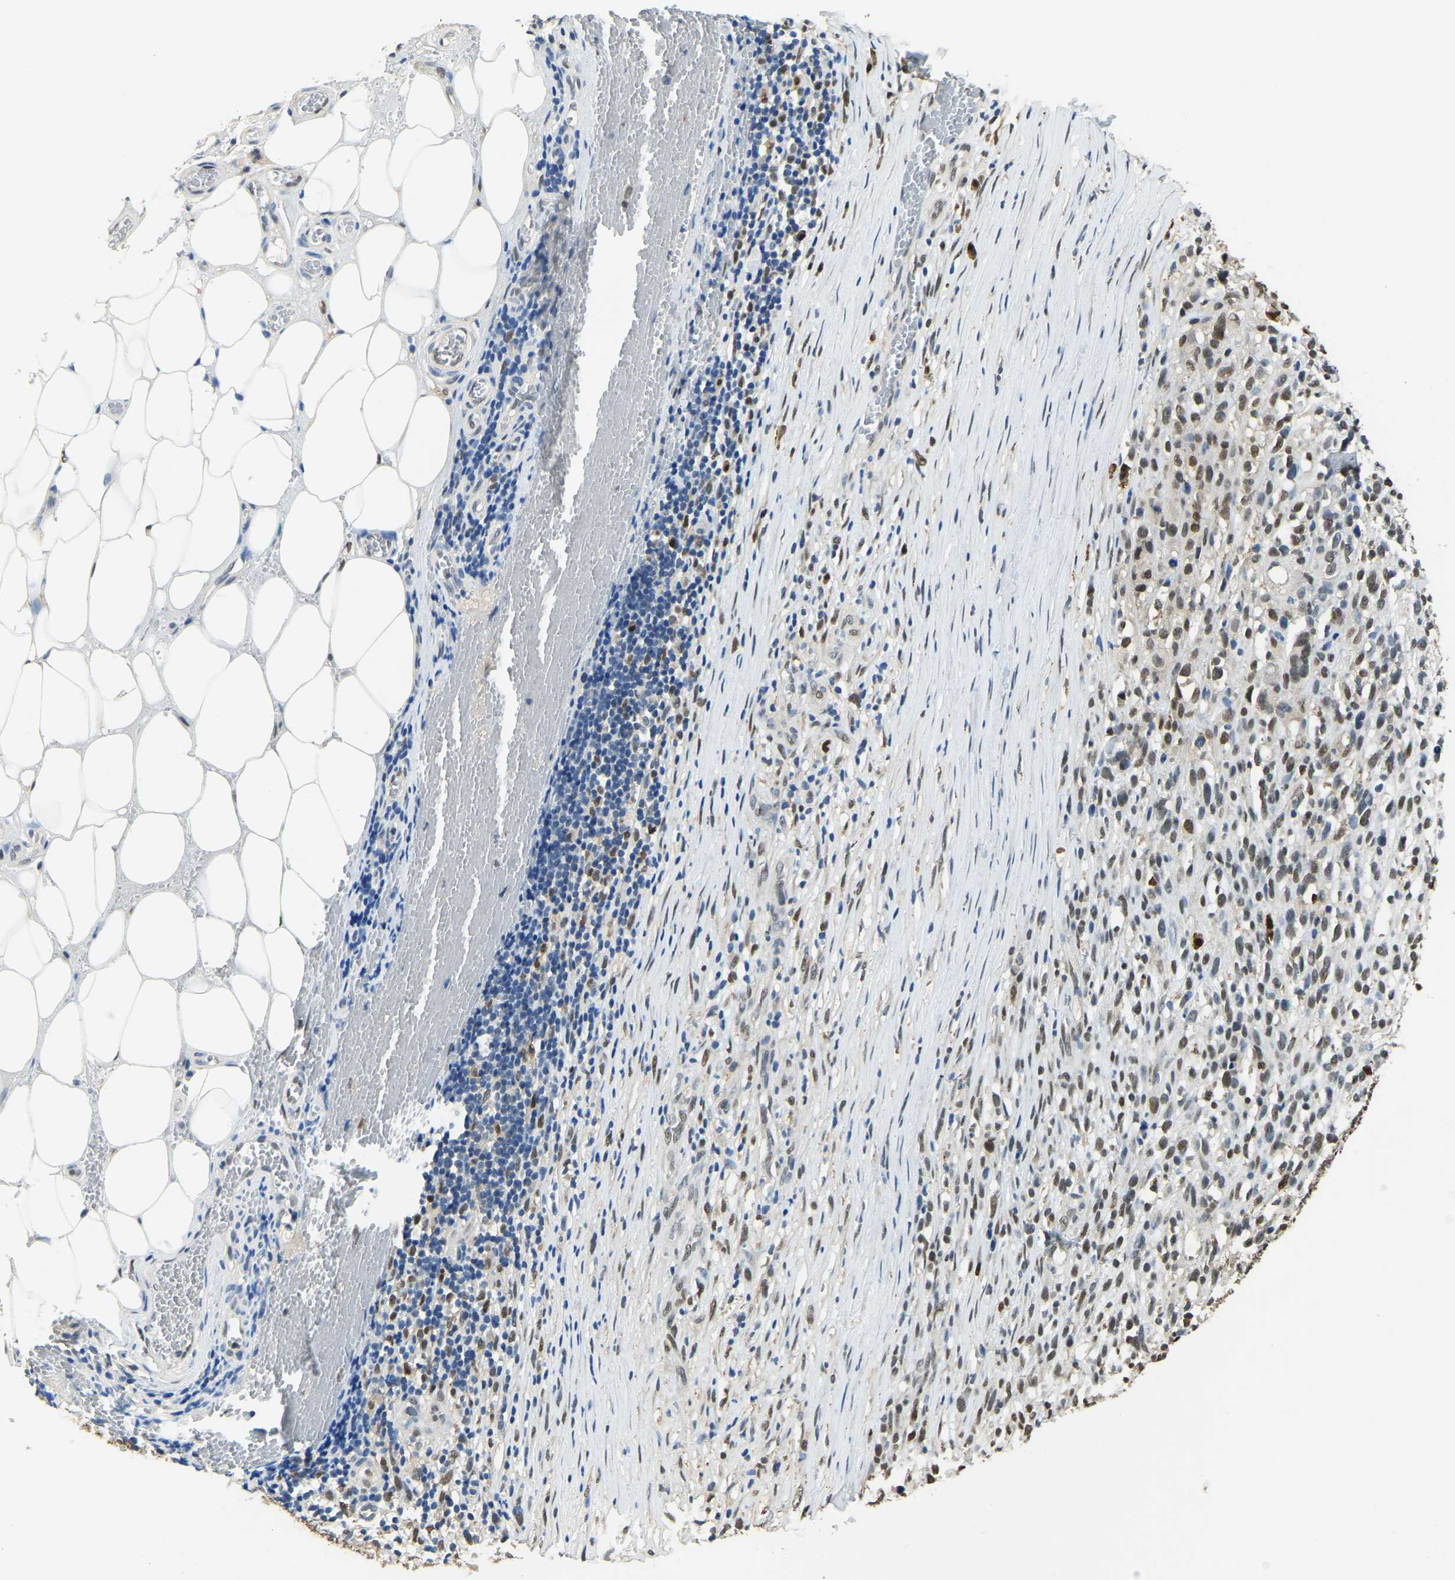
{"staining": {"intensity": "moderate", "quantity": ">75%", "location": "nuclear"}, "tissue": "melanoma", "cell_type": "Tumor cells", "image_type": "cancer", "snomed": [{"axis": "morphology", "description": "Malignant melanoma, NOS"}, {"axis": "topography", "description": "Skin"}], "caption": "Melanoma stained with immunohistochemistry (IHC) demonstrates moderate nuclear expression in approximately >75% of tumor cells.", "gene": "NANS", "patient": {"sex": "female", "age": 55}}